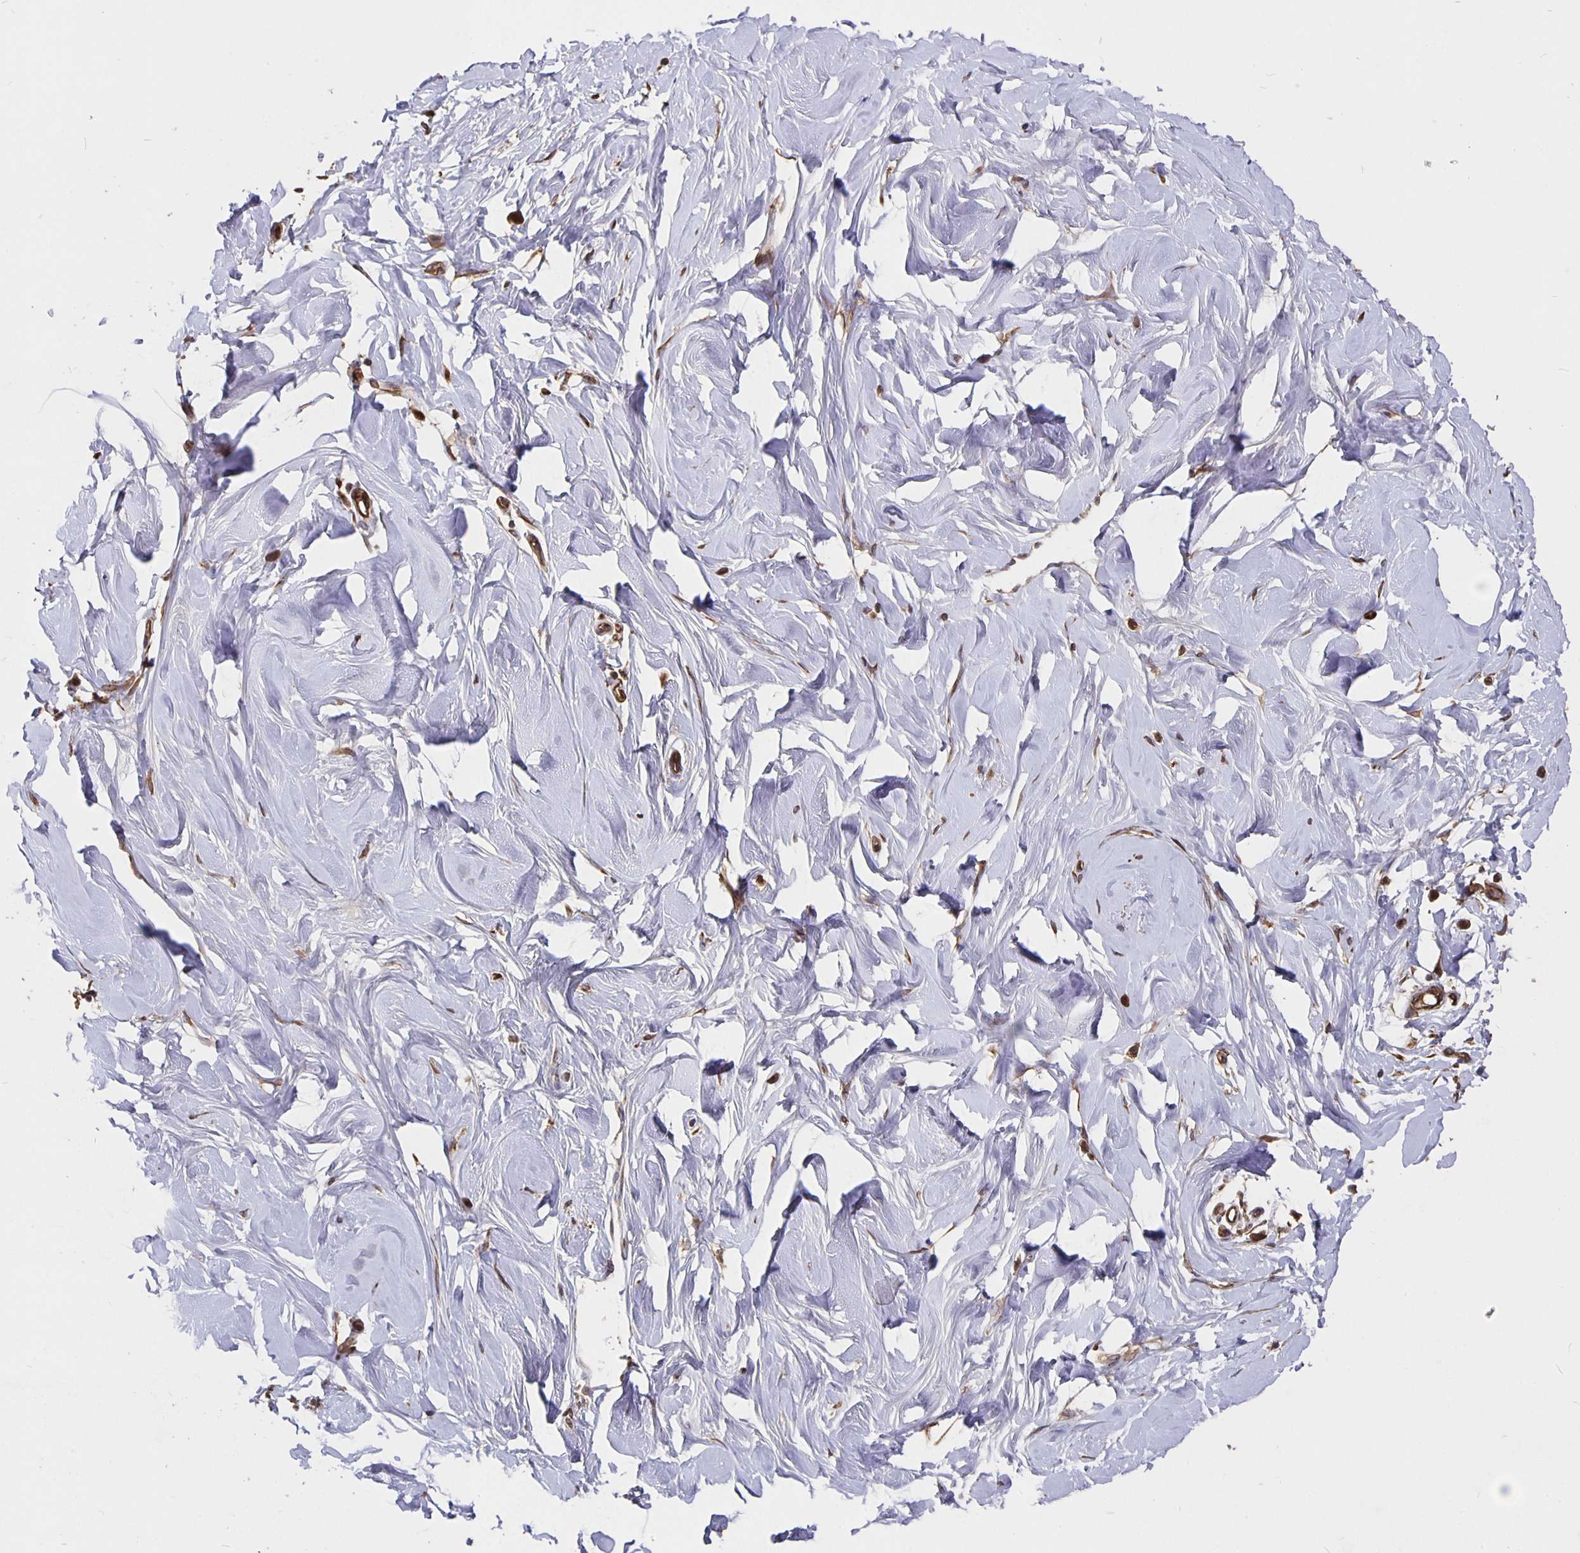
{"staining": {"intensity": "negative", "quantity": "none", "location": "none"}, "tissue": "breast", "cell_type": "Adipocytes", "image_type": "normal", "snomed": [{"axis": "morphology", "description": "Normal tissue, NOS"}, {"axis": "topography", "description": "Breast"}], "caption": "This is a micrograph of IHC staining of benign breast, which shows no staining in adipocytes. The staining was performed using DAB to visualize the protein expression in brown, while the nuclei were stained in blue with hematoxylin (Magnification: 20x).", "gene": "NOG", "patient": {"sex": "female", "age": 27}}